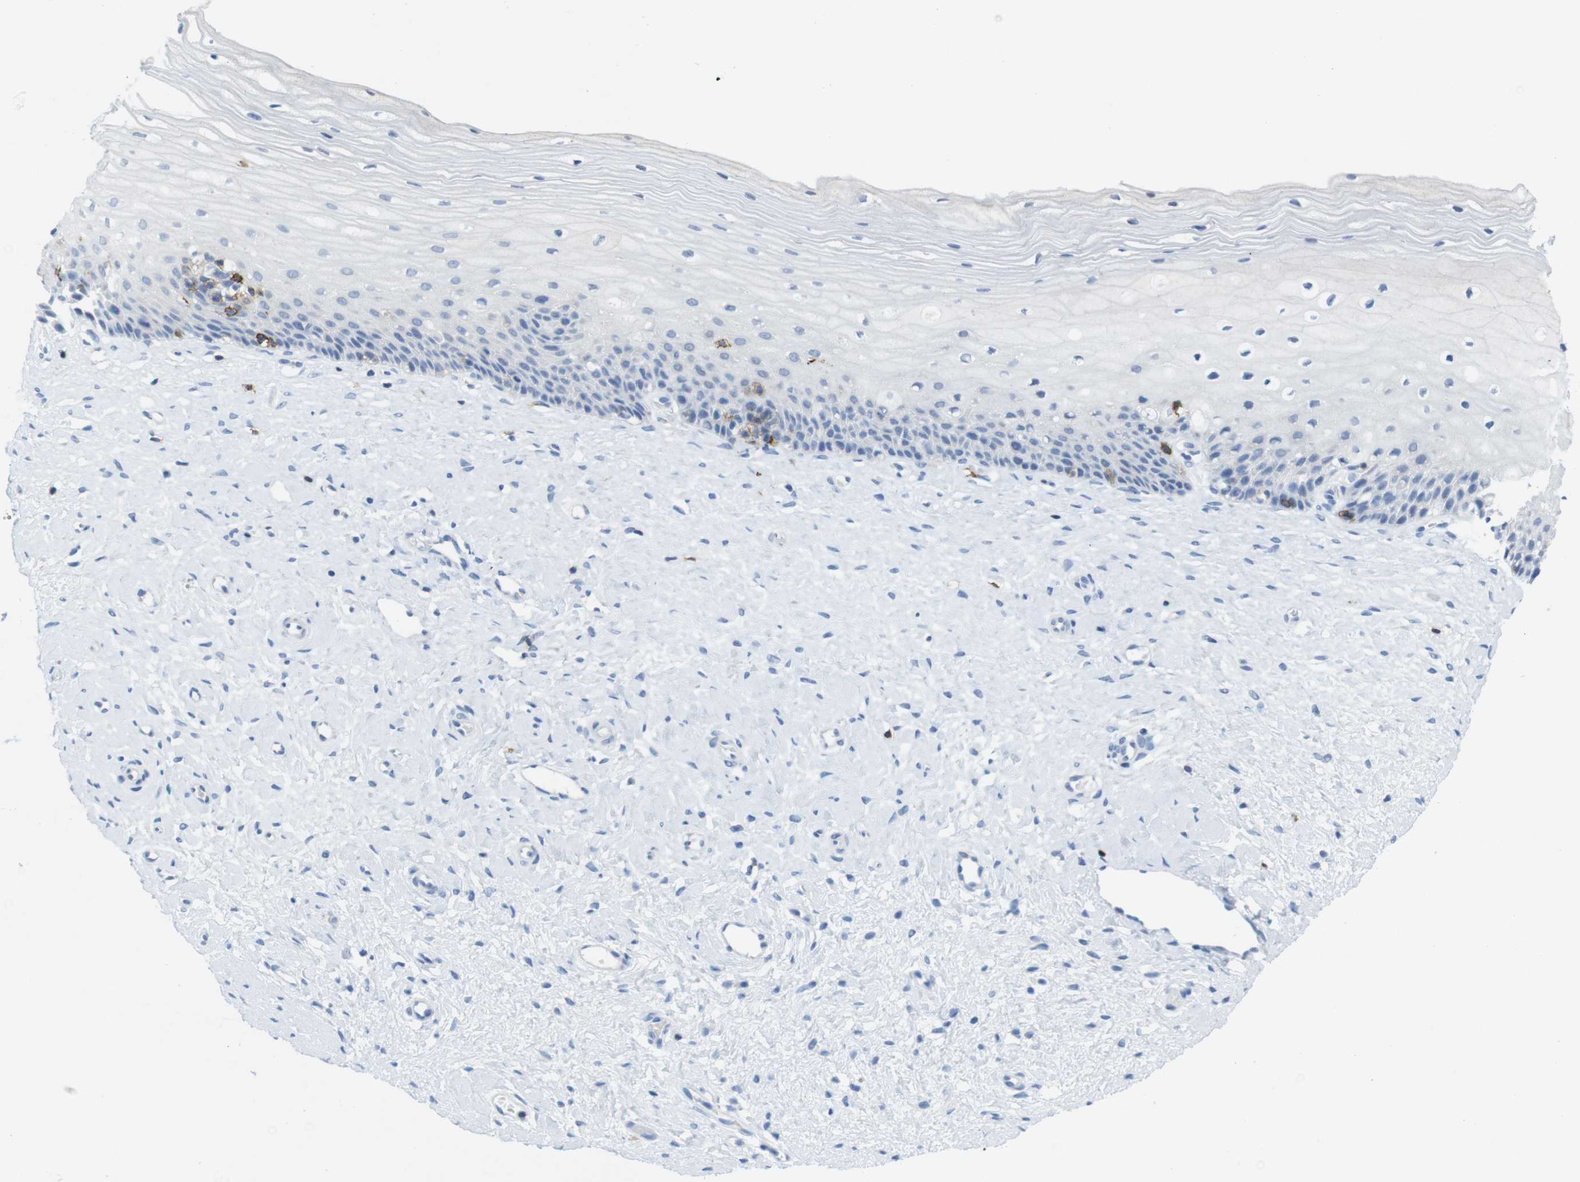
{"staining": {"intensity": "negative", "quantity": "none", "location": "none"}, "tissue": "cervix", "cell_type": "Glandular cells", "image_type": "normal", "snomed": [{"axis": "morphology", "description": "Normal tissue, NOS"}, {"axis": "topography", "description": "Cervix"}], "caption": "Human cervix stained for a protein using immunohistochemistry (IHC) exhibits no expression in glandular cells.", "gene": "CD5", "patient": {"sex": "female", "age": 39}}